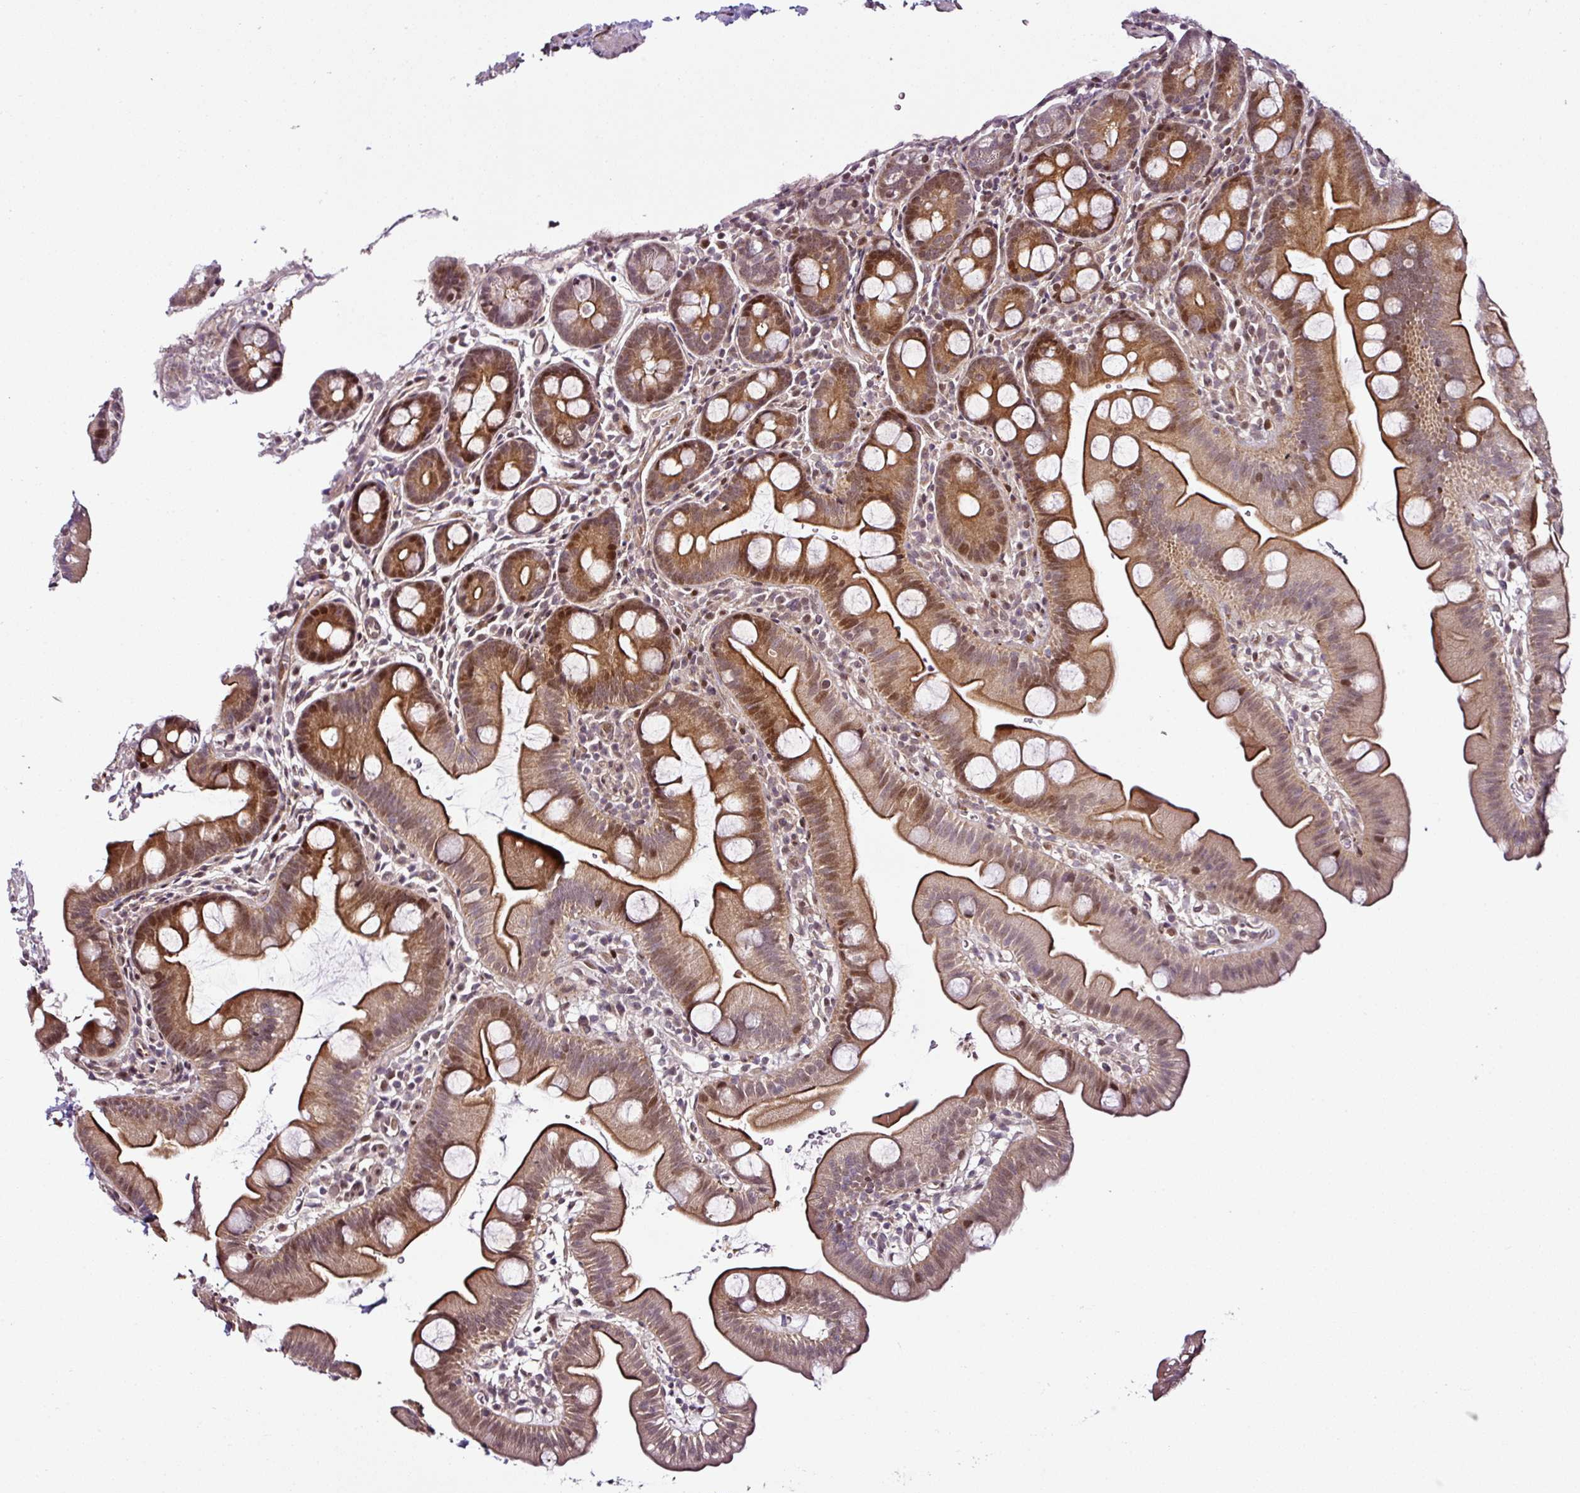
{"staining": {"intensity": "moderate", "quantity": ">75%", "location": "cytoplasmic/membranous,nuclear"}, "tissue": "small intestine", "cell_type": "Glandular cells", "image_type": "normal", "snomed": [{"axis": "morphology", "description": "Normal tissue, NOS"}, {"axis": "topography", "description": "Small intestine"}], "caption": "This photomicrograph demonstrates immunohistochemistry staining of benign human small intestine, with medium moderate cytoplasmic/membranous,nuclear expression in about >75% of glandular cells.", "gene": "COPRS", "patient": {"sex": "female", "age": 68}}